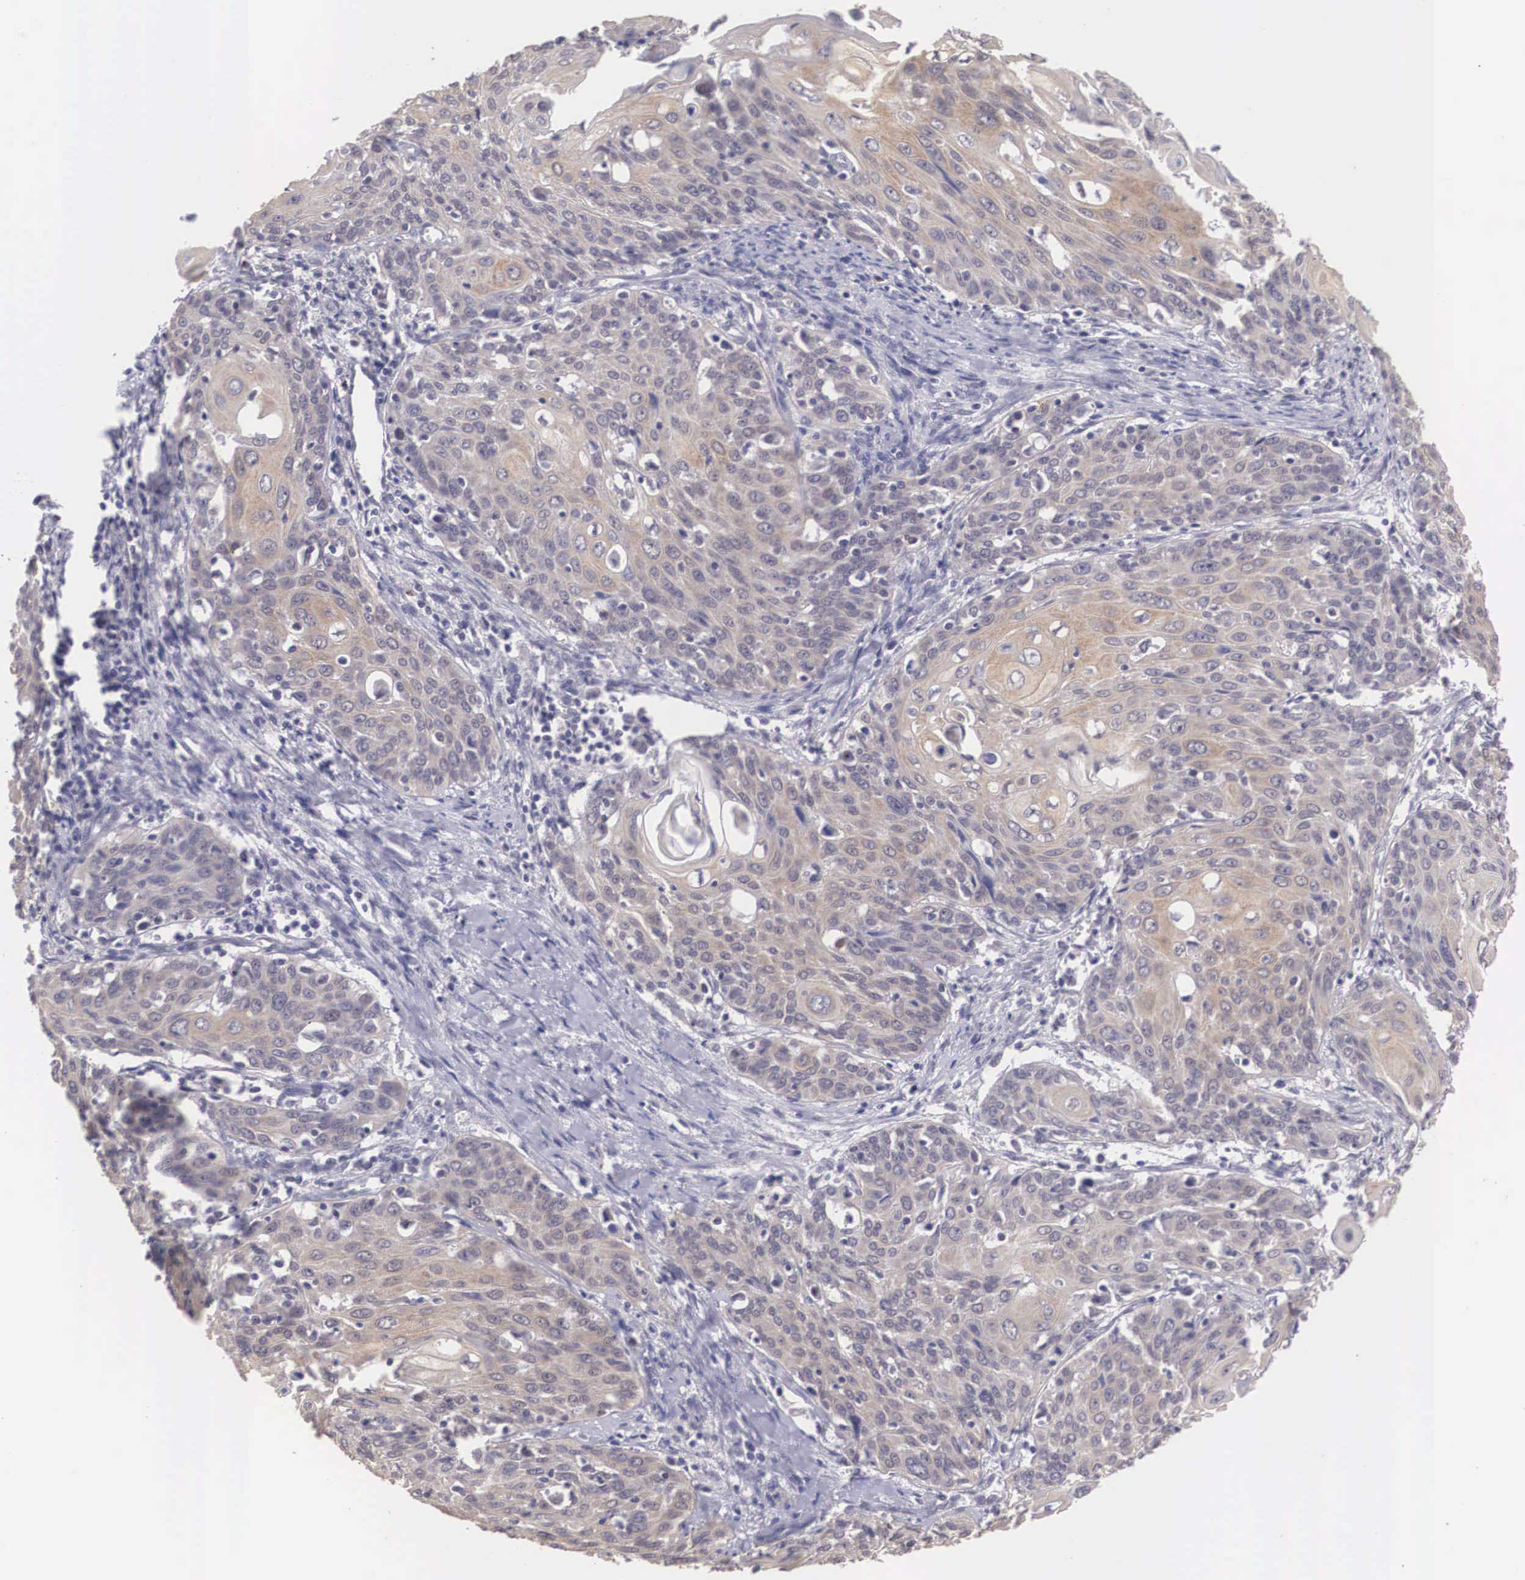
{"staining": {"intensity": "weak", "quantity": ">75%", "location": "cytoplasmic/membranous"}, "tissue": "cervical cancer", "cell_type": "Tumor cells", "image_type": "cancer", "snomed": [{"axis": "morphology", "description": "Squamous cell carcinoma, NOS"}, {"axis": "topography", "description": "Cervix"}], "caption": "A micrograph of human cervical cancer (squamous cell carcinoma) stained for a protein exhibits weak cytoplasmic/membranous brown staining in tumor cells.", "gene": "NINL", "patient": {"sex": "female", "age": 54}}